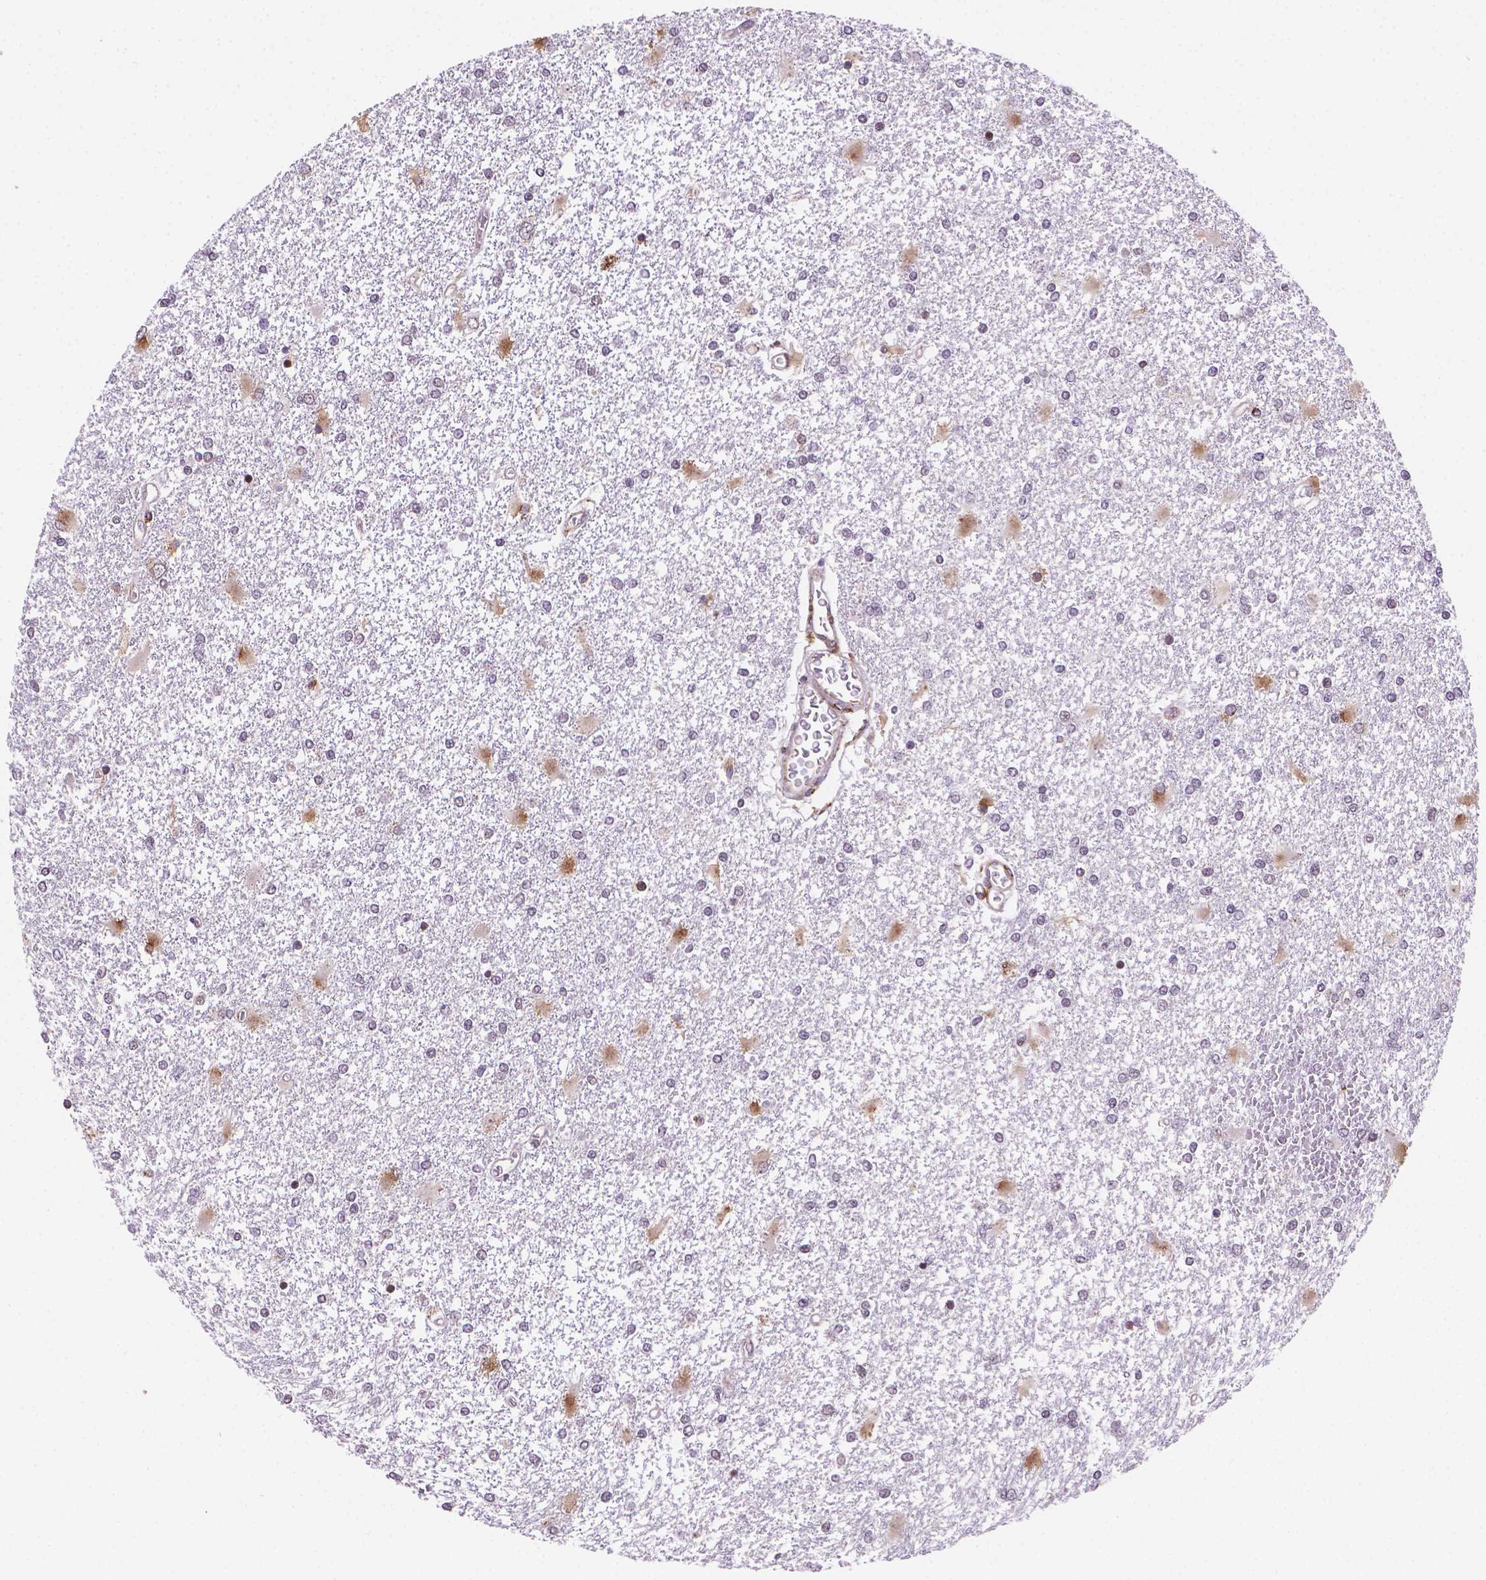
{"staining": {"intensity": "moderate", "quantity": "<25%", "location": "cytoplasmic/membranous"}, "tissue": "glioma", "cell_type": "Tumor cells", "image_type": "cancer", "snomed": [{"axis": "morphology", "description": "Glioma, malignant, High grade"}, {"axis": "topography", "description": "Cerebral cortex"}], "caption": "Protein expression analysis of glioma displays moderate cytoplasmic/membranous expression in approximately <25% of tumor cells.", "gene": "FNIP1", "patient": {"sex": "male", "age": 79}}